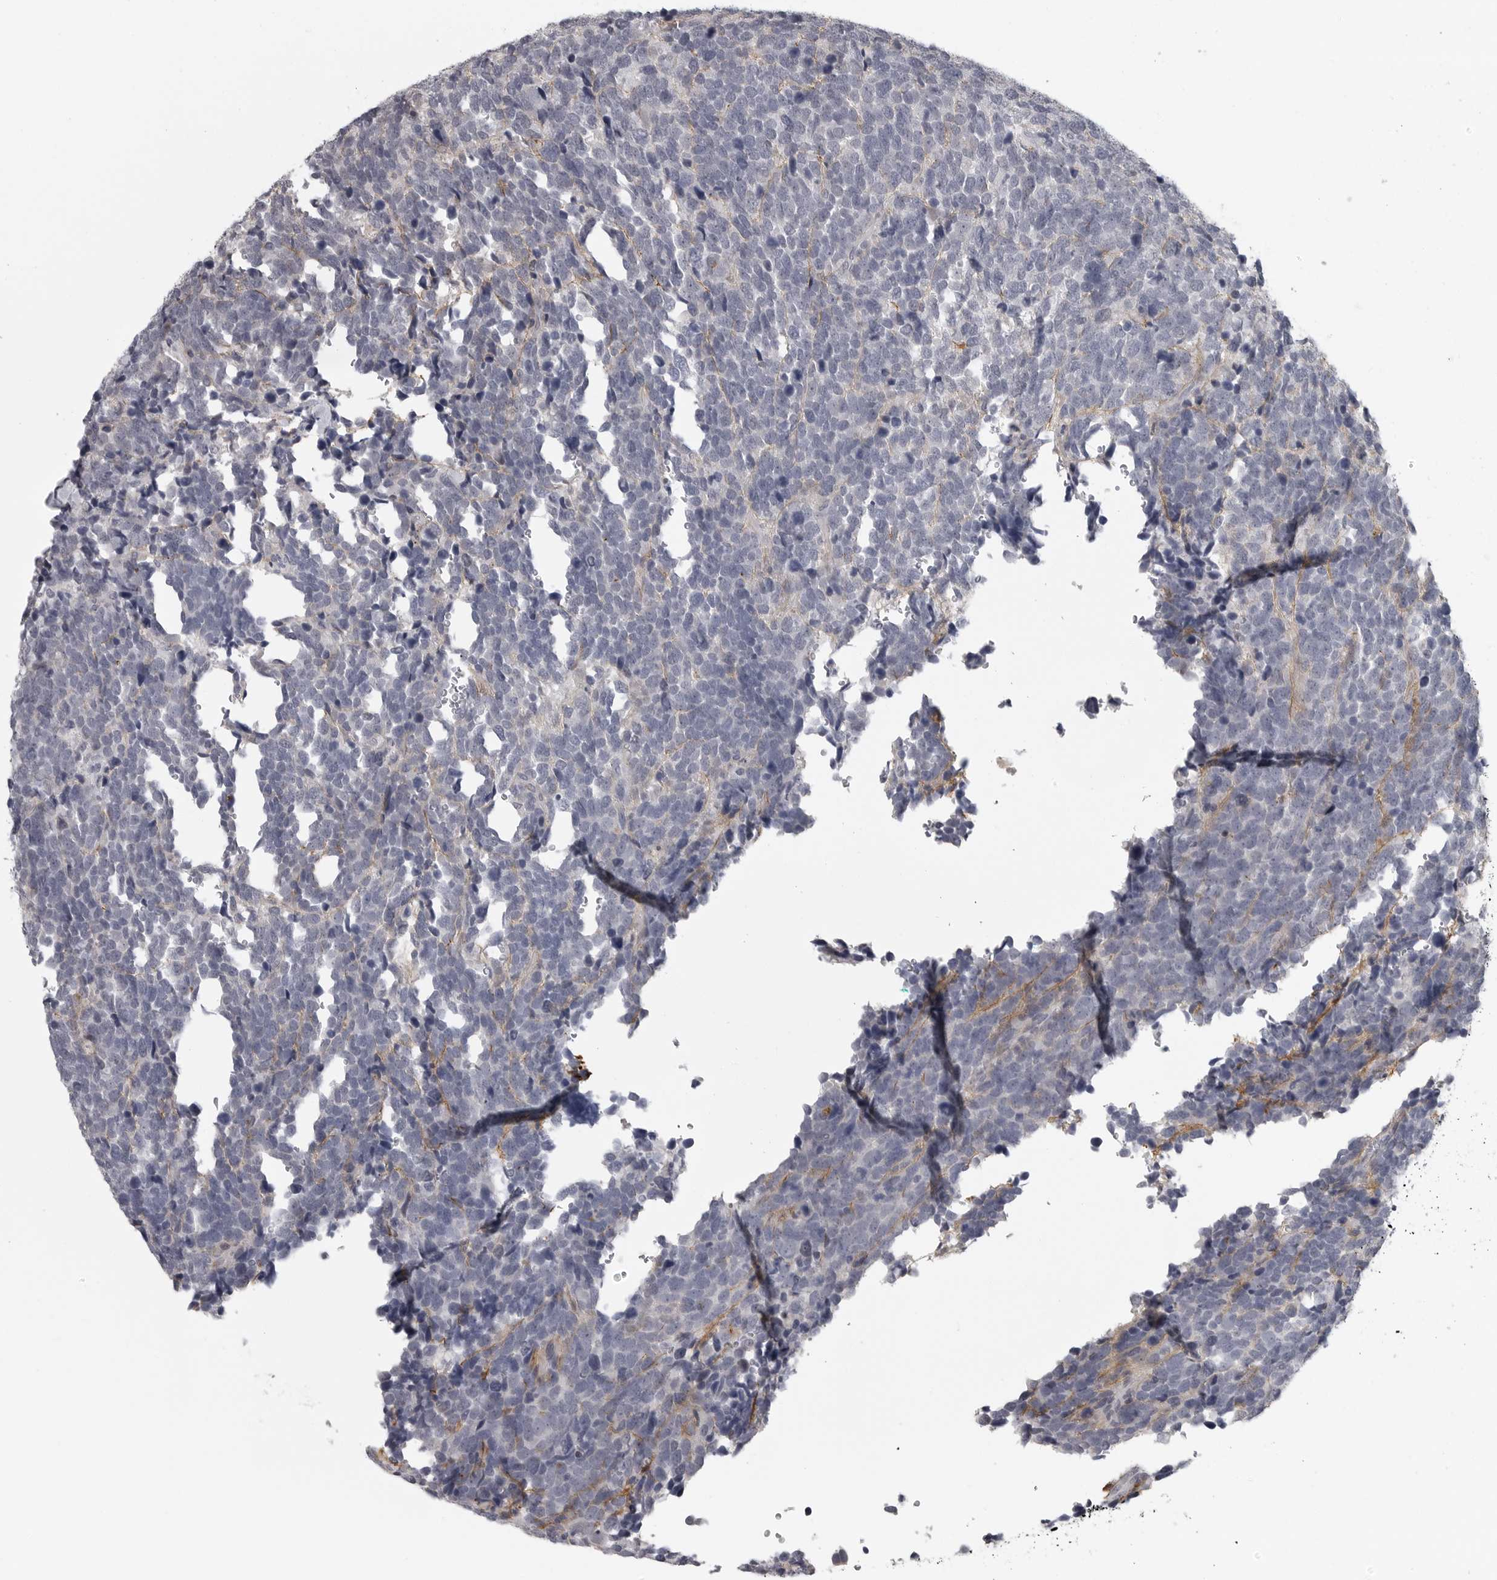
{"staining": {"intensity": "negative", "quantity": "none", "location": "none"}, "tissue": "urothelial cancer", "cell_type": "Tumor cells", "image_type": "cancer", "snomed": [{"axis": "morphology", "description": "Urothelial carcinoma, High grade"}, {"axis": "topography", "description": "Urinary bladder"}], "caption": "Histopathology image shows no protein expression in tumor cells of high-grade urothelial carcinoma tissue.", "gene": "UROD", "patient": {"sex": "female", "age": 82}}